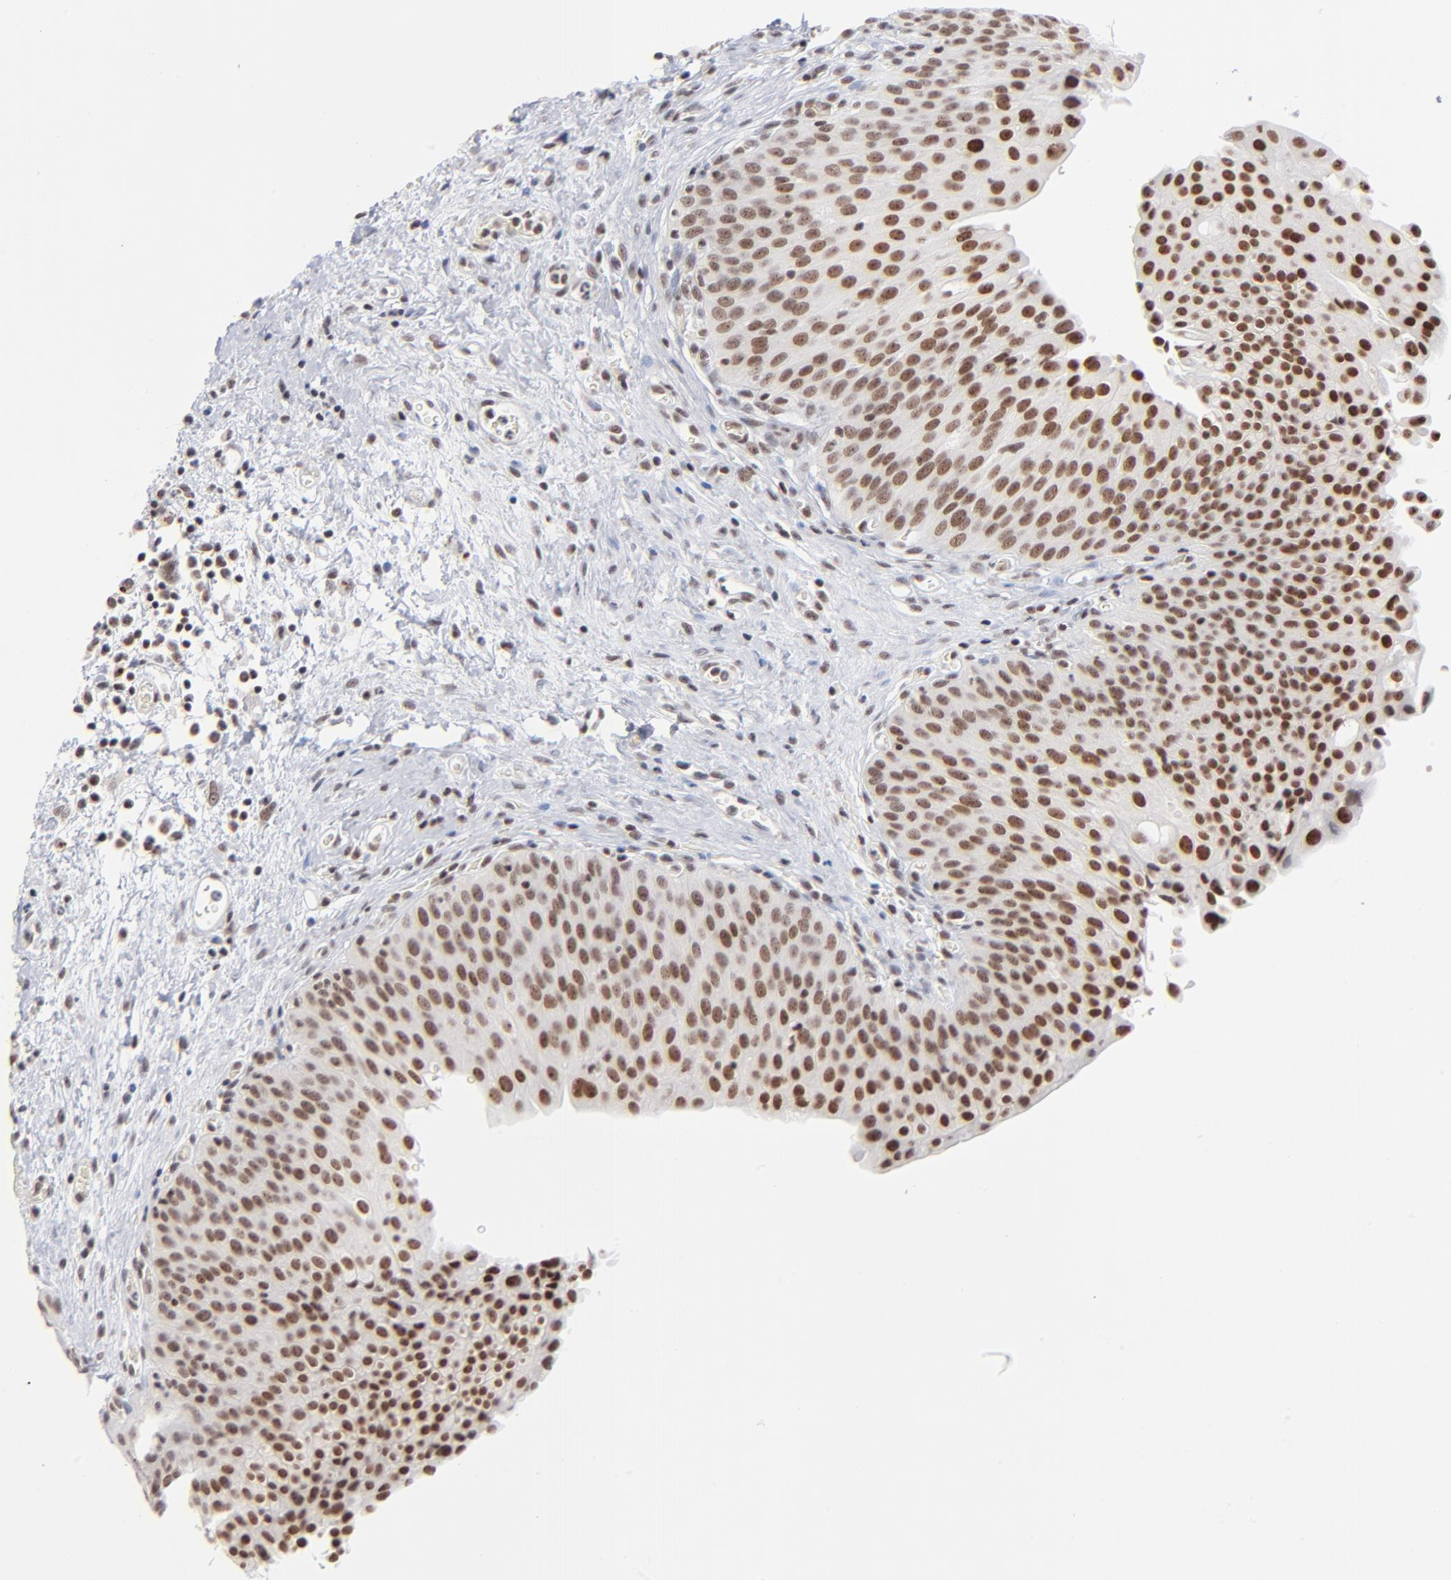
{"staining": {"intensity": "moderate", "quantity": ">75%", "location": "nuclear"}, "tissue": "urinary bladder", "cell_type": "Urothelial cells", "image_type": "normal", "snomed": [{"axis": "morphology", "description": "Normal tissue, NOS"}, {"axis": "morphology", "description": "Dysplasia, NOS"}, {"axis": "topography", "description": "Urinary bladder"}], "caption": "A histopathology image showing moderate nuclear positivity in about >75% of urothelial cells in normal urinary bladder, as visualized by brown immunohistochemical staining.", "gene": "ZNF143", "patient": {"sex": "male", "age": 35}}